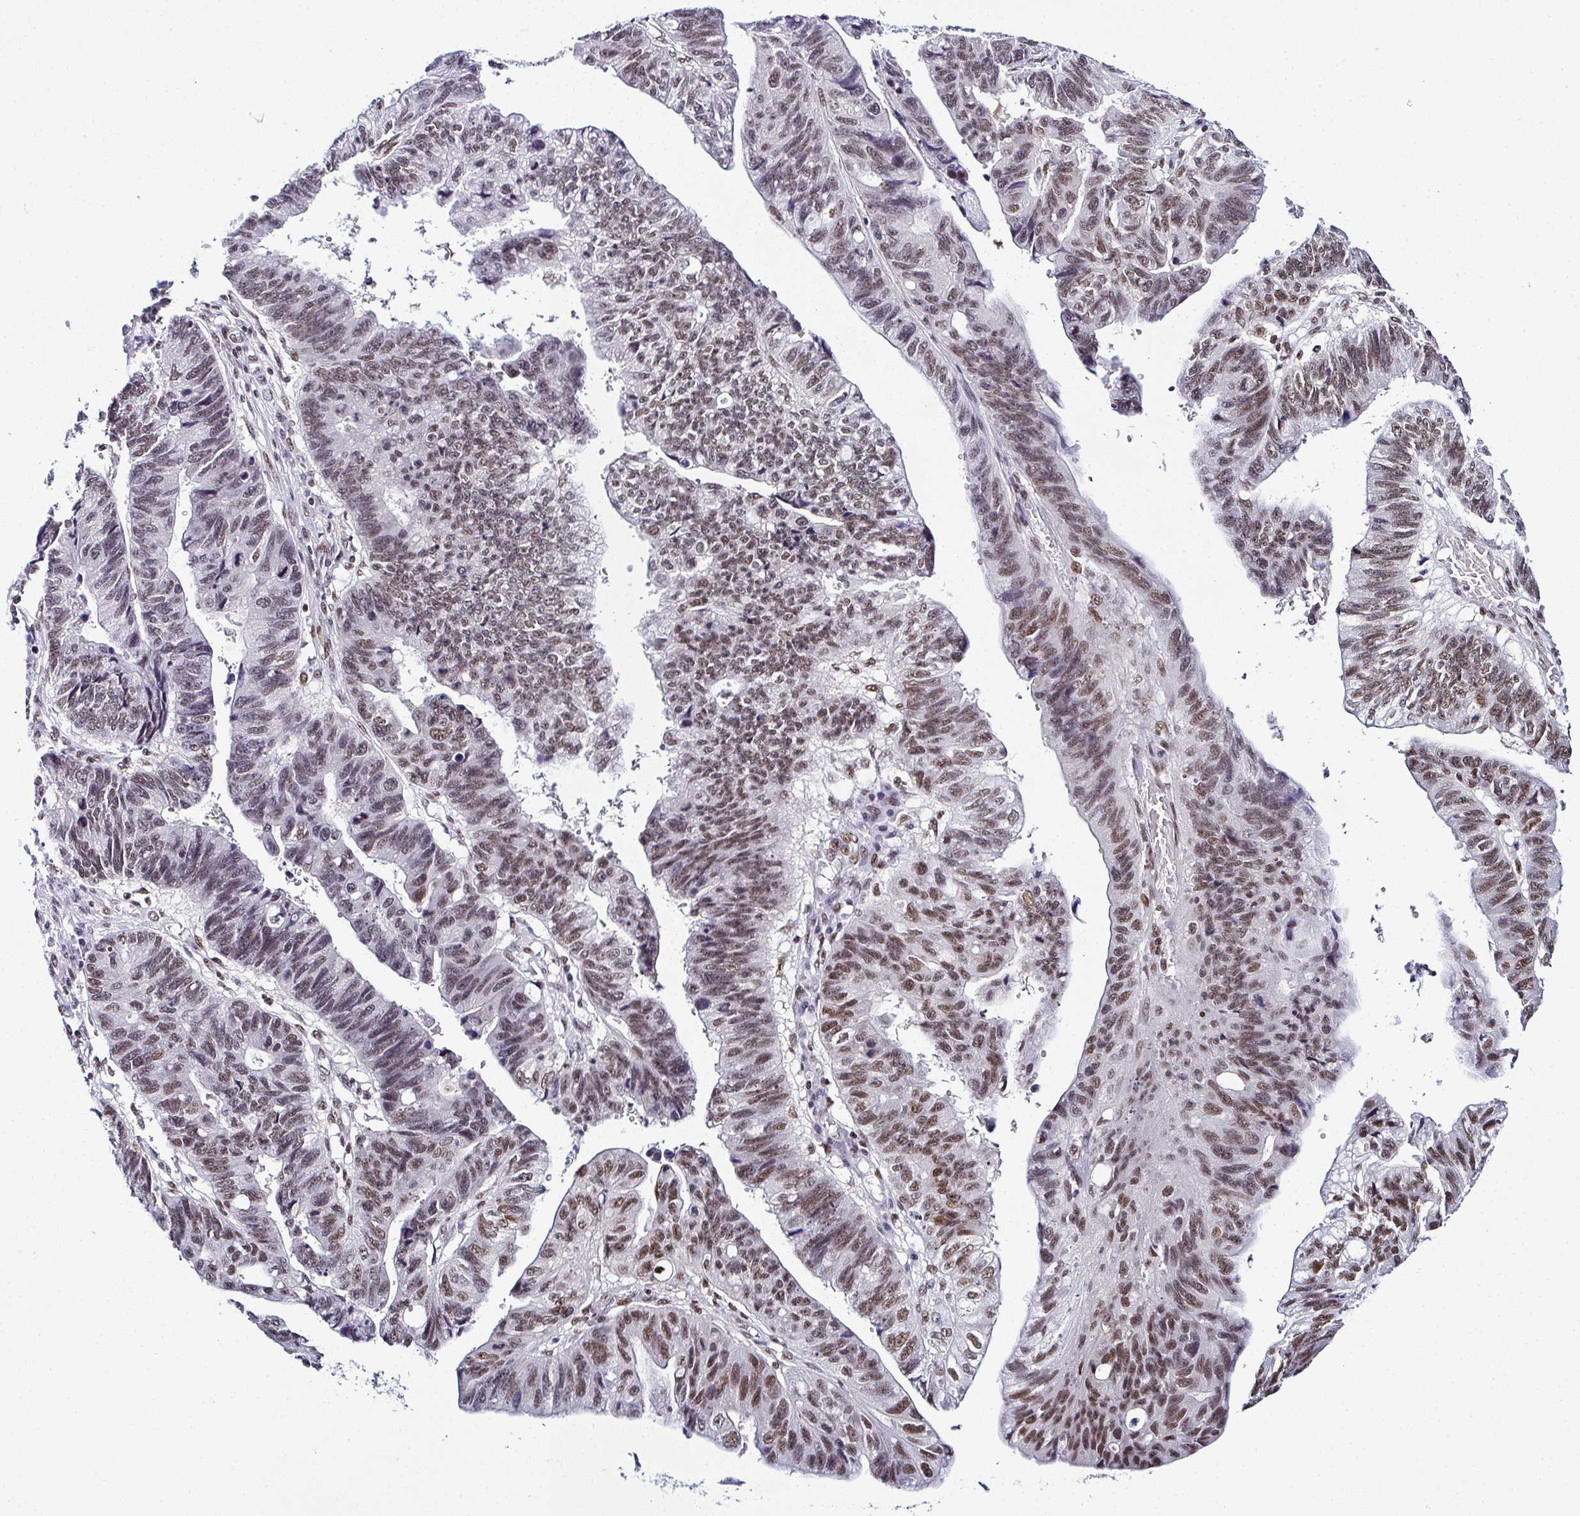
{"staining": {"intensity": "moderate", "quantity": "25%-75%", "location": "nuclear"}, "tissue": "stomach cancer", "cell_type": "Tumor cells", "image_type": "cancer", "snomed": [{"axis": "morphology", "description": "Adenocarcinoma, NOS"}, {"axis": "topography", "description": "Stomach"}], "caption": "This image displays stomach adenocarcinoma stained with immunohistochemistry (IHC) to label a protein in brown. The nuclear of tumor cells show moderate positivity for the protein. Nuclei are counter-stained blue.", "gene": "DR1", "patient": {"sex": "male", "age": 59}}